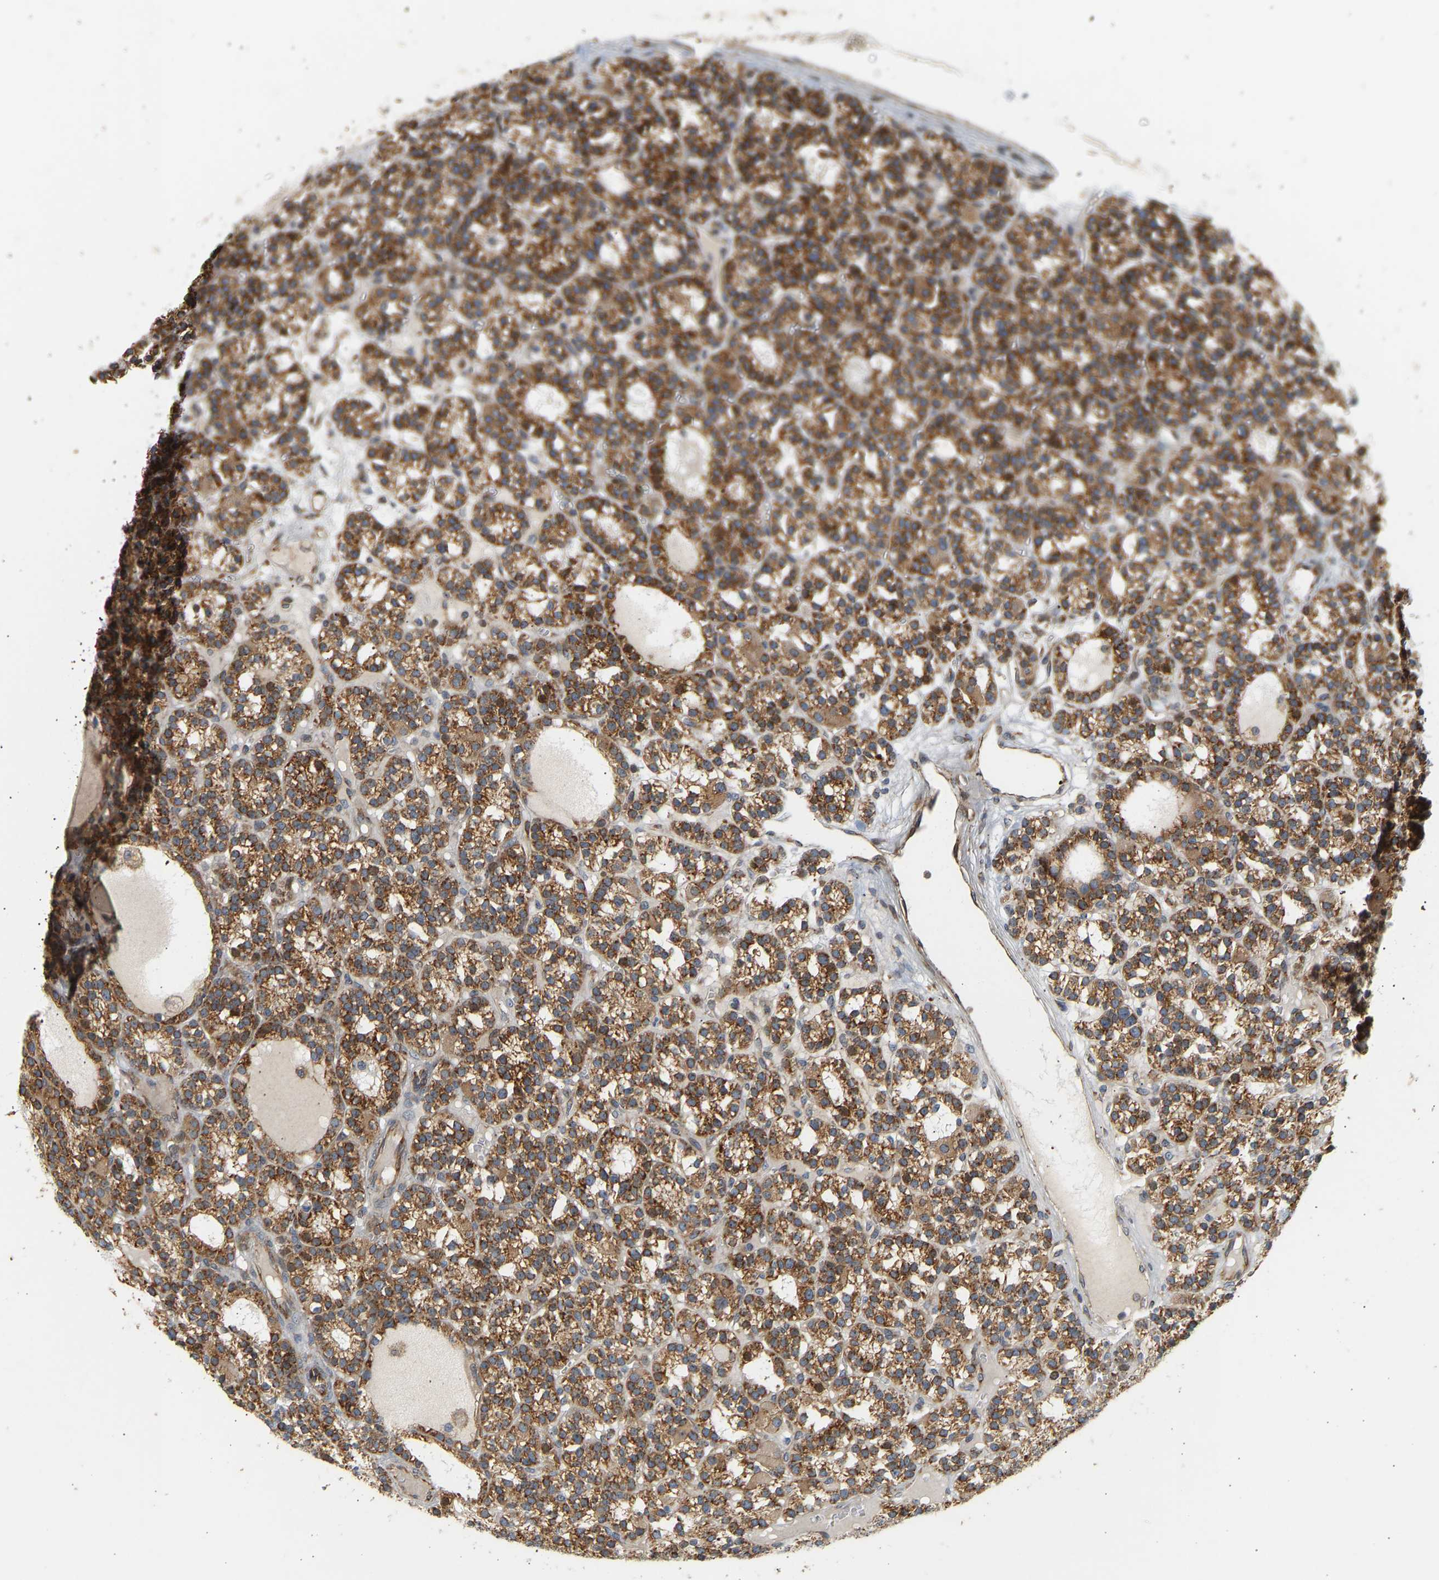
{"staining": {"intensity": "strong", "quantity": ">75%", "location": "cytoplasmic/membranous"}, "tissue": "parathyroid gland", "cell_type": "Glandular cells", "image_type": "normal", "snomed": [{"axis": "morphology", "description": "Normal tissue, NOS"}, {"axis": "morphology", "description": "Adenoma, NOS"}, {"axis": "topography", "description": "Parathyroid gland"}], "caption": "This micrograph displays immunohistochemistry (IHC) staining of benign parathyroid gland, with high strong cytoplasmic/membranous positivity in approximately >75% of glandular cells.", "gene": "RPS14", "patient": {"sex": "female", "age": 58}}